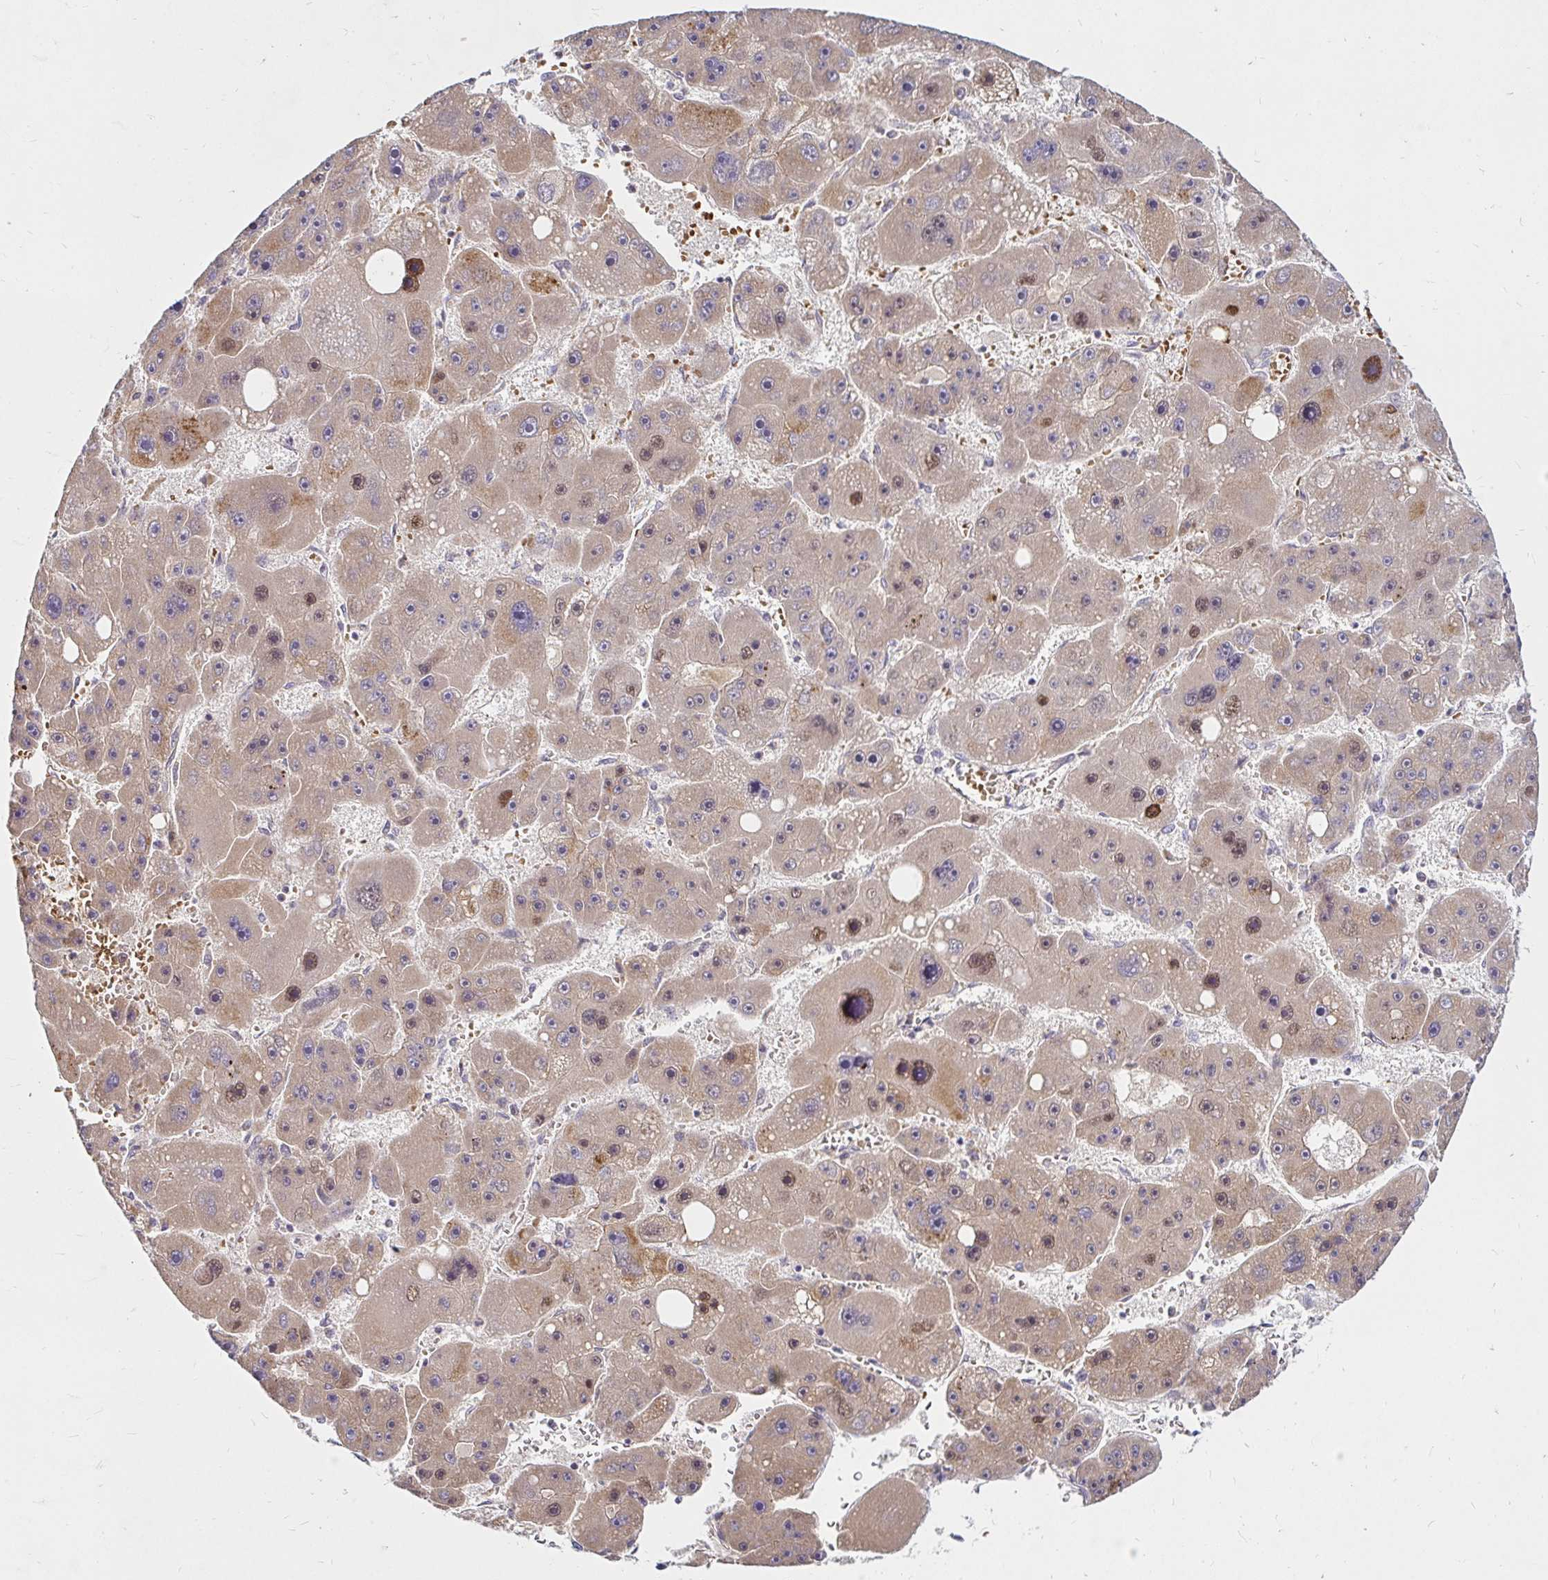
{"staining": {"intensity": "moderate", "quantity": ">75%", "location": "cytoplasmic/membranous,nuclear"}, "tissue": "liver cancer", "cell_type": "Tumor cells", "image_type": "cancer", "snomed": [{"axis": "morphology", "description": "Carcinoma, Hepatocellular, NOS"}, {"axis": "topography", "description": "Liver"}], "caption": "A photomicrograph of human liver cancer (hepatocellular carcinoma) stained for a protein shows moderate cytoplasmic/membranous and nuclear brown staining in tumor cells. Nuclei are stained in blue.", "gene": "ARHGEF37", "patient": {"sex": "female", "age": 61}}